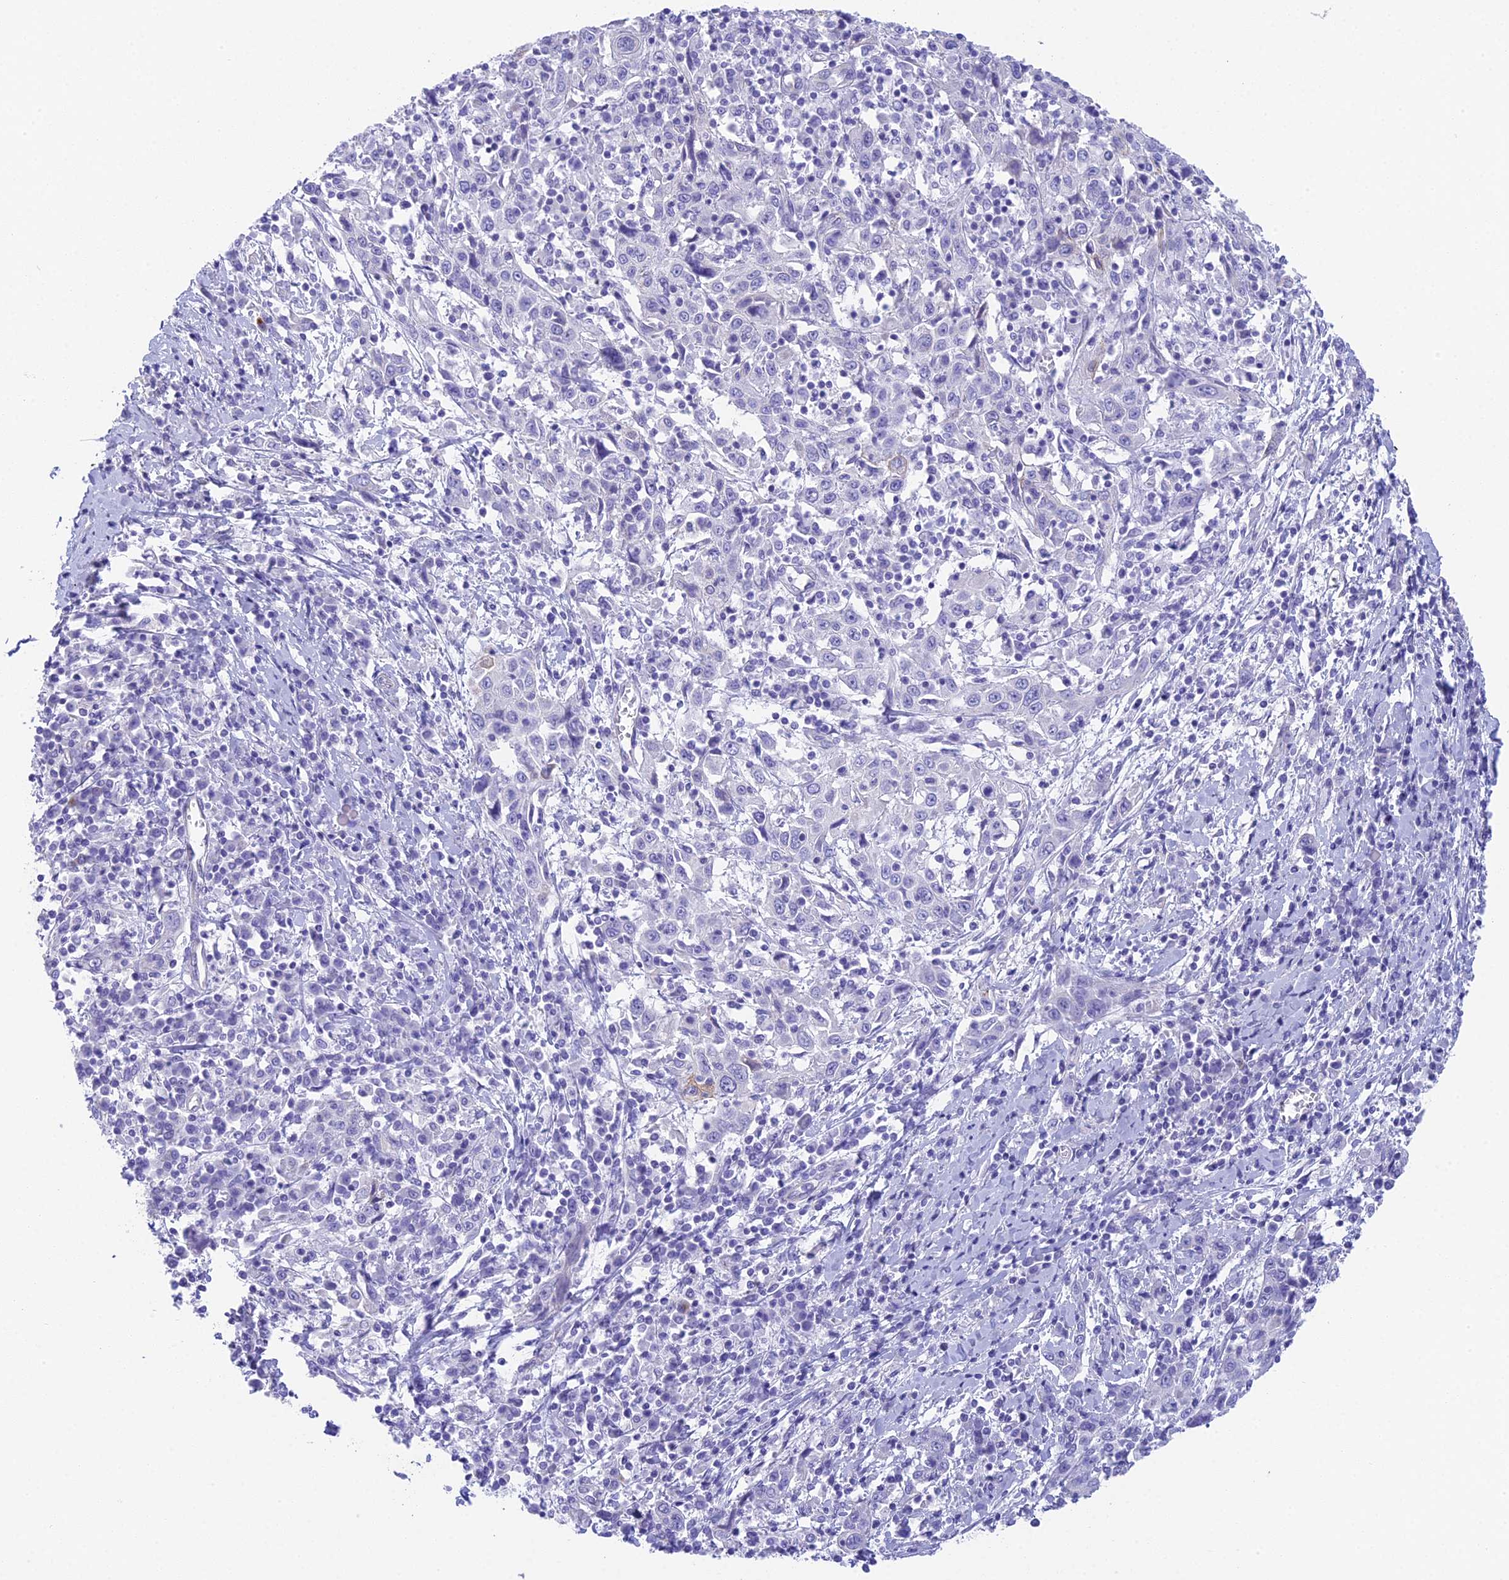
{"staining": {"intensity": "moderate", "quantity": "25%-75%", "location": "cytoplasmic/membranous"}, "tissue": "cervical cancer", "cell_type": "Tumor cells", "image_type": "cancer", "snomed": [{"axis": "morphology", "description": "Squamous cell carcinoma, NOS"}, {"axis": "topography", "description": "Cervix"}], "caption": "DAB (3,3'-diaminobenzidine) immunohistochemical staining of cervical cancer demonstrates moderate cytoplasmic/membranous protein positivity in approximately 25%-75% of tumor cells. Immunohistochemistry stains the protein of interest in brown and the nuclei are stained blue.", "gene": "TACSTD2", "patient": {"sex": "female", "age": 46}}